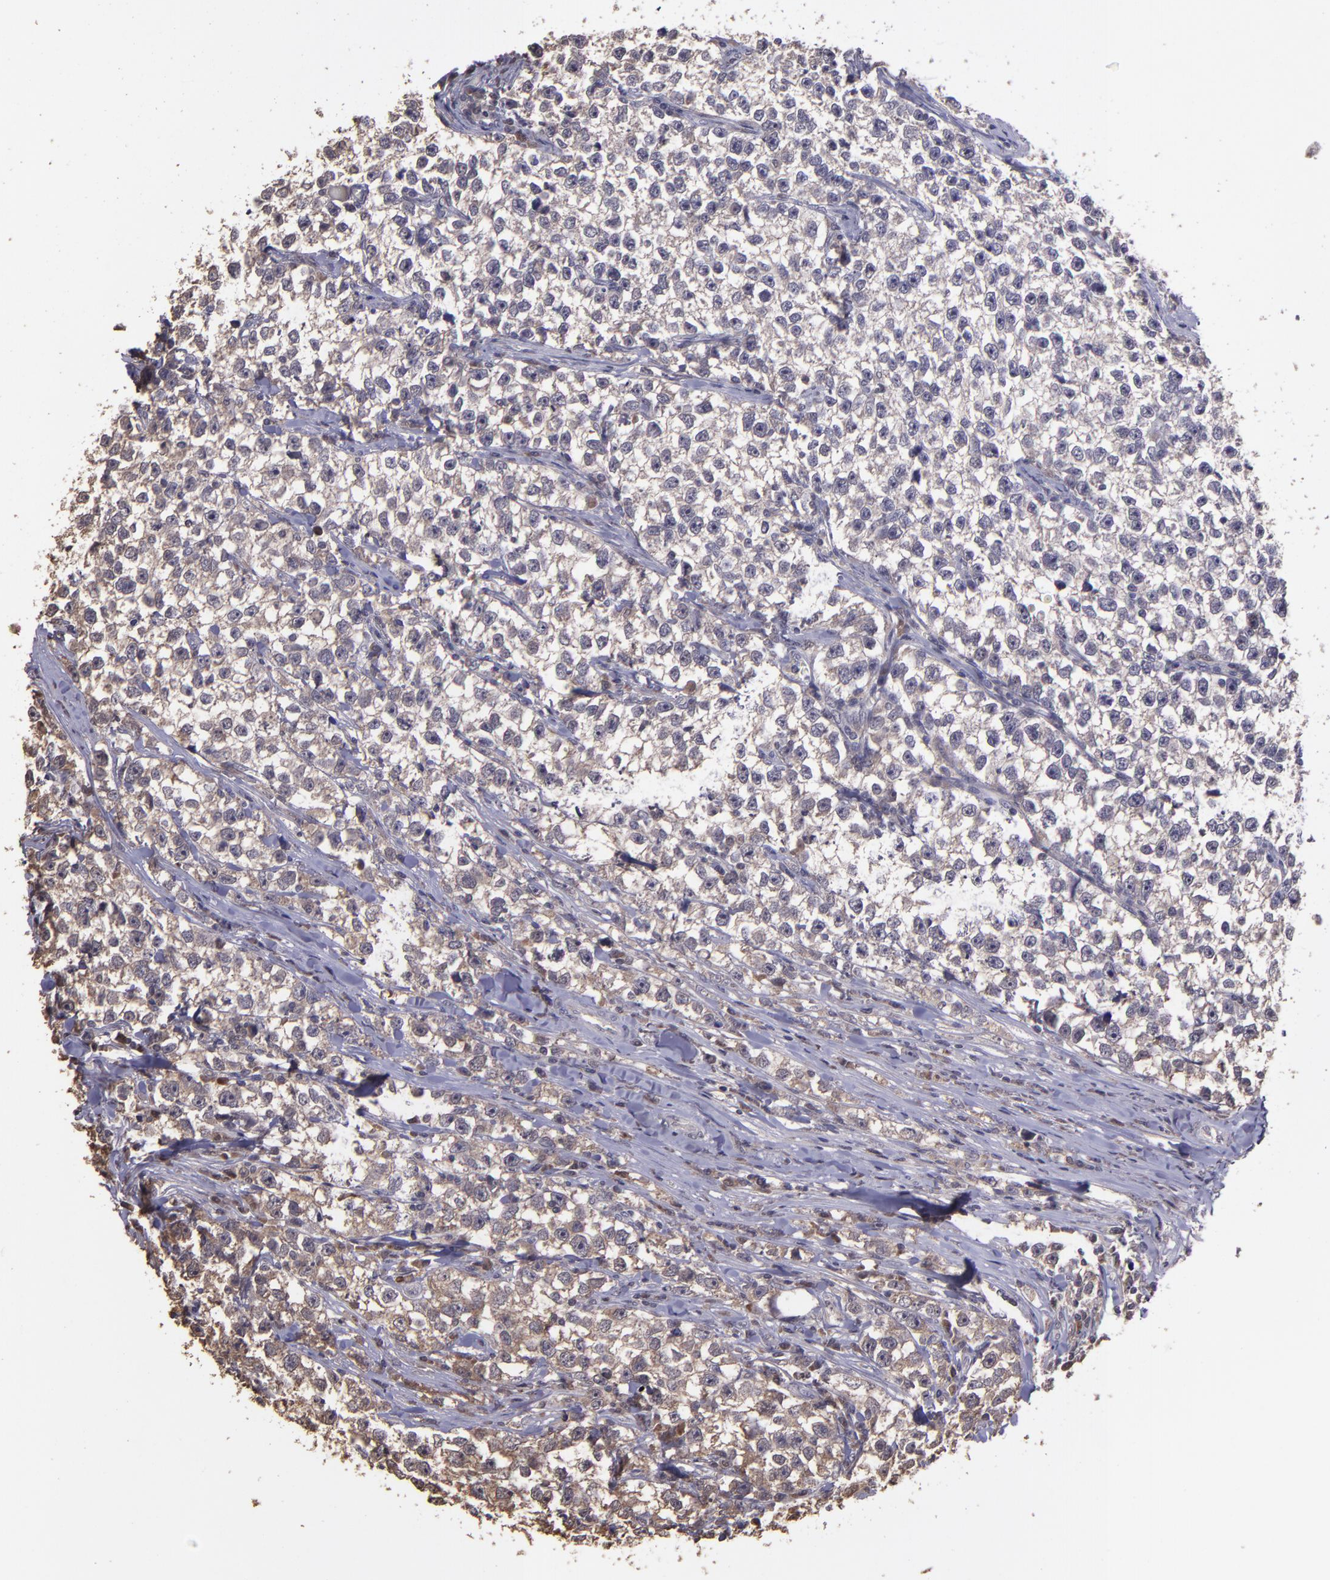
{"staining": {"intensity": "moderate", "quantity": "25%-75%", "location": "cytoplasmic/membranous"}, "tissue": "testis cancer", "cell_type": "Tumor cells", "image_type": "cancer", "snomed": [{"axis": "morphology", "description": "Seminoma, NOS"}, {"axis": "morphology", "description": "Carcinoma, Embryonal, NOS"}, {"axis": "topography", "description": "Testis"}], "caption": "IHC (DAB (3,3'-diaminobenzidine)) staining of human testis seminoma reveals moderate cytoplasmic/membranous protein positivity in about 25%-75% of tumor cells.", "gene": "SERPINF2", "patient": {"sex": "male", "age": 30}}